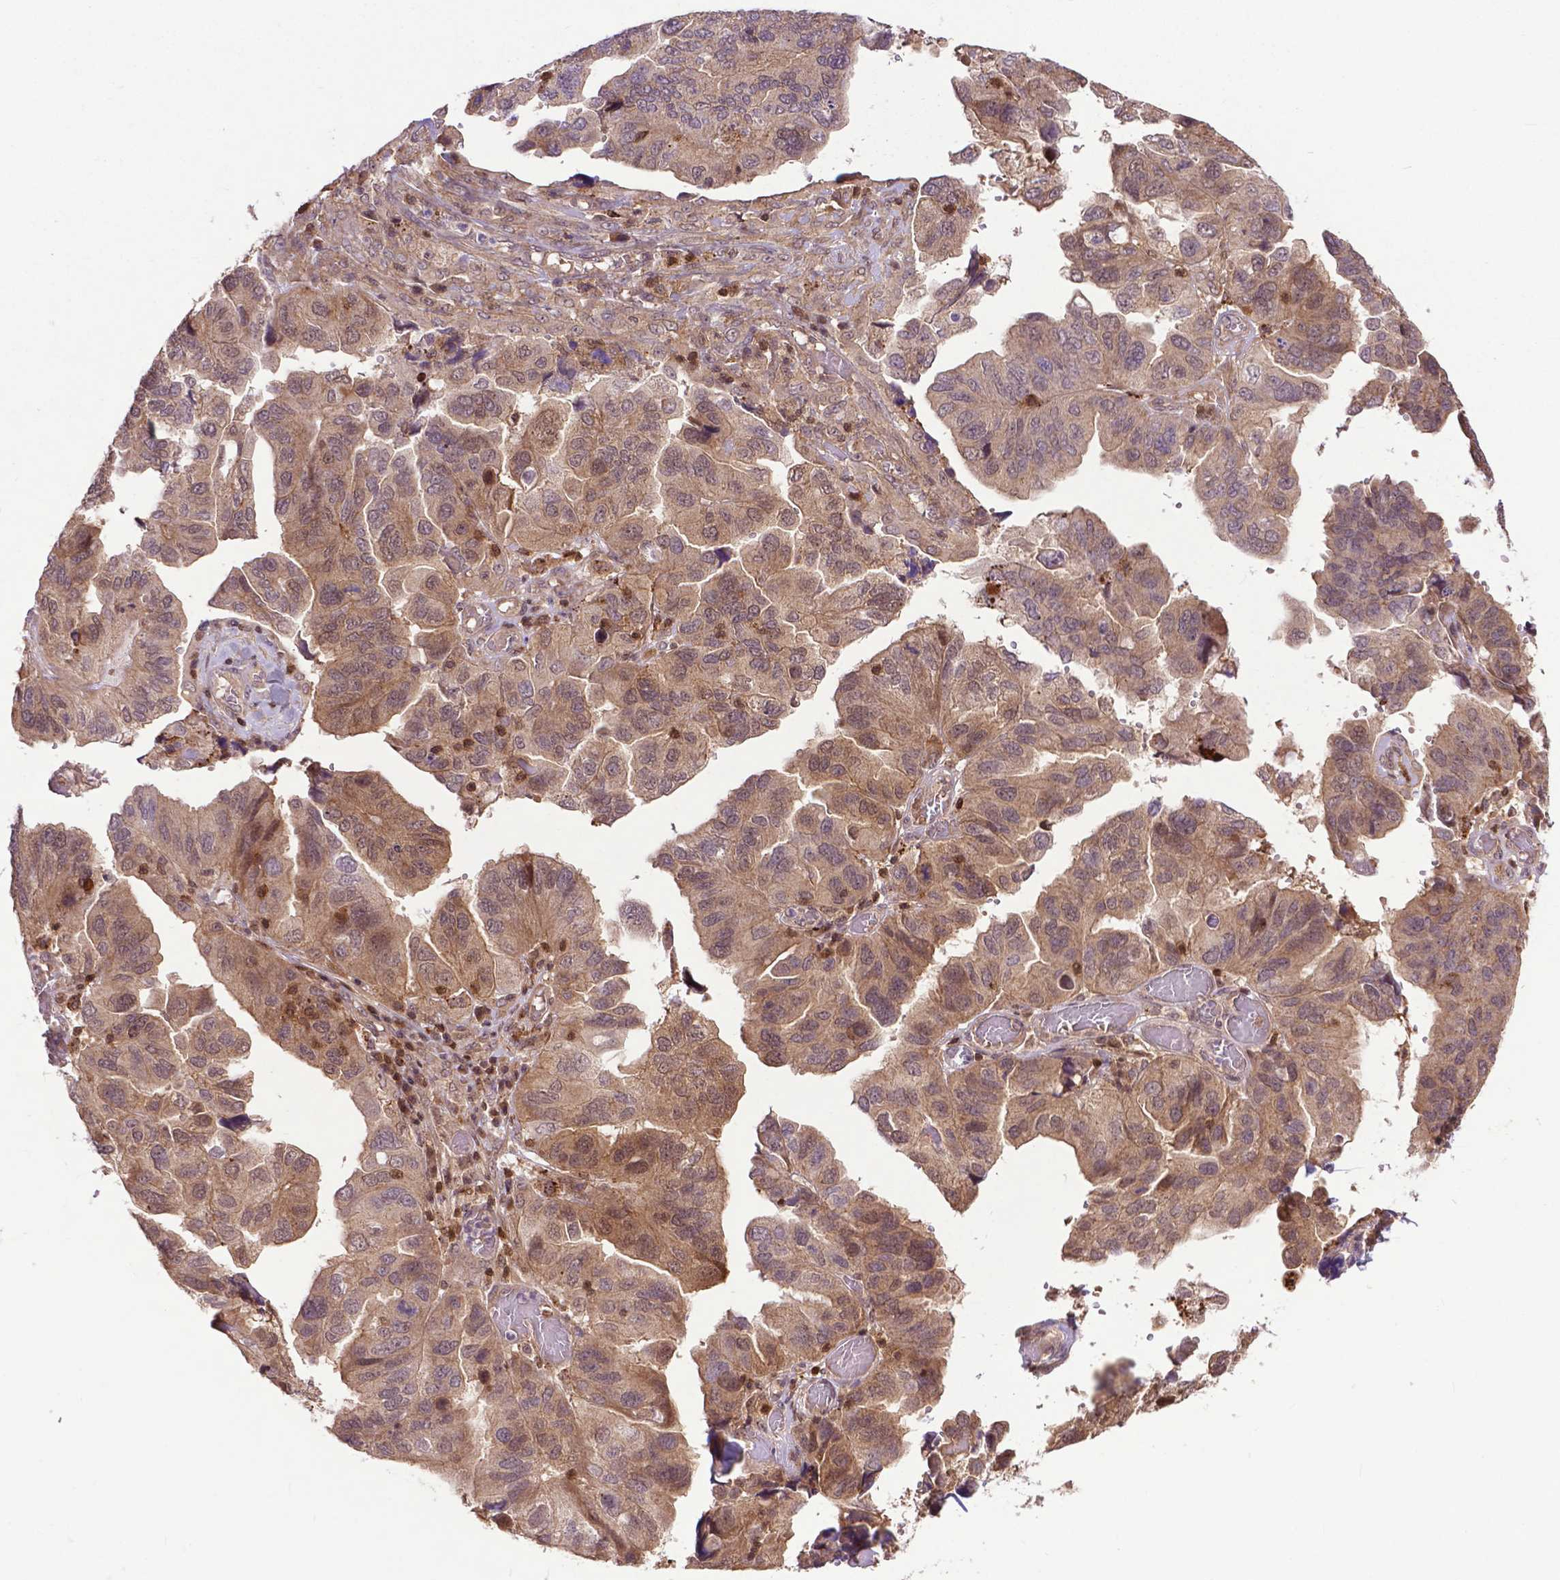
{"staining": {"intensity": "moderate", "quantity": ">75%", "location": "cytoplasmic/membranous"}, "tissue": "ovarian cancer", "cell_type": "Tumor cells", "image_type": "cancer", "snomed": [{"axis": "morphology", "description": "Cystadenocarcinoma, serous, NOS"}, {"axis": "topography", "description": "Ovary"}], "caption": "IHC of ovarian serous cystadenocarcinoma displays medium levels of moderate cytoplasmic/membranous staining in about >75% of tumor cells.", "gene": "CHMP4A", "patient": {"sex": "female", "age": 79}}